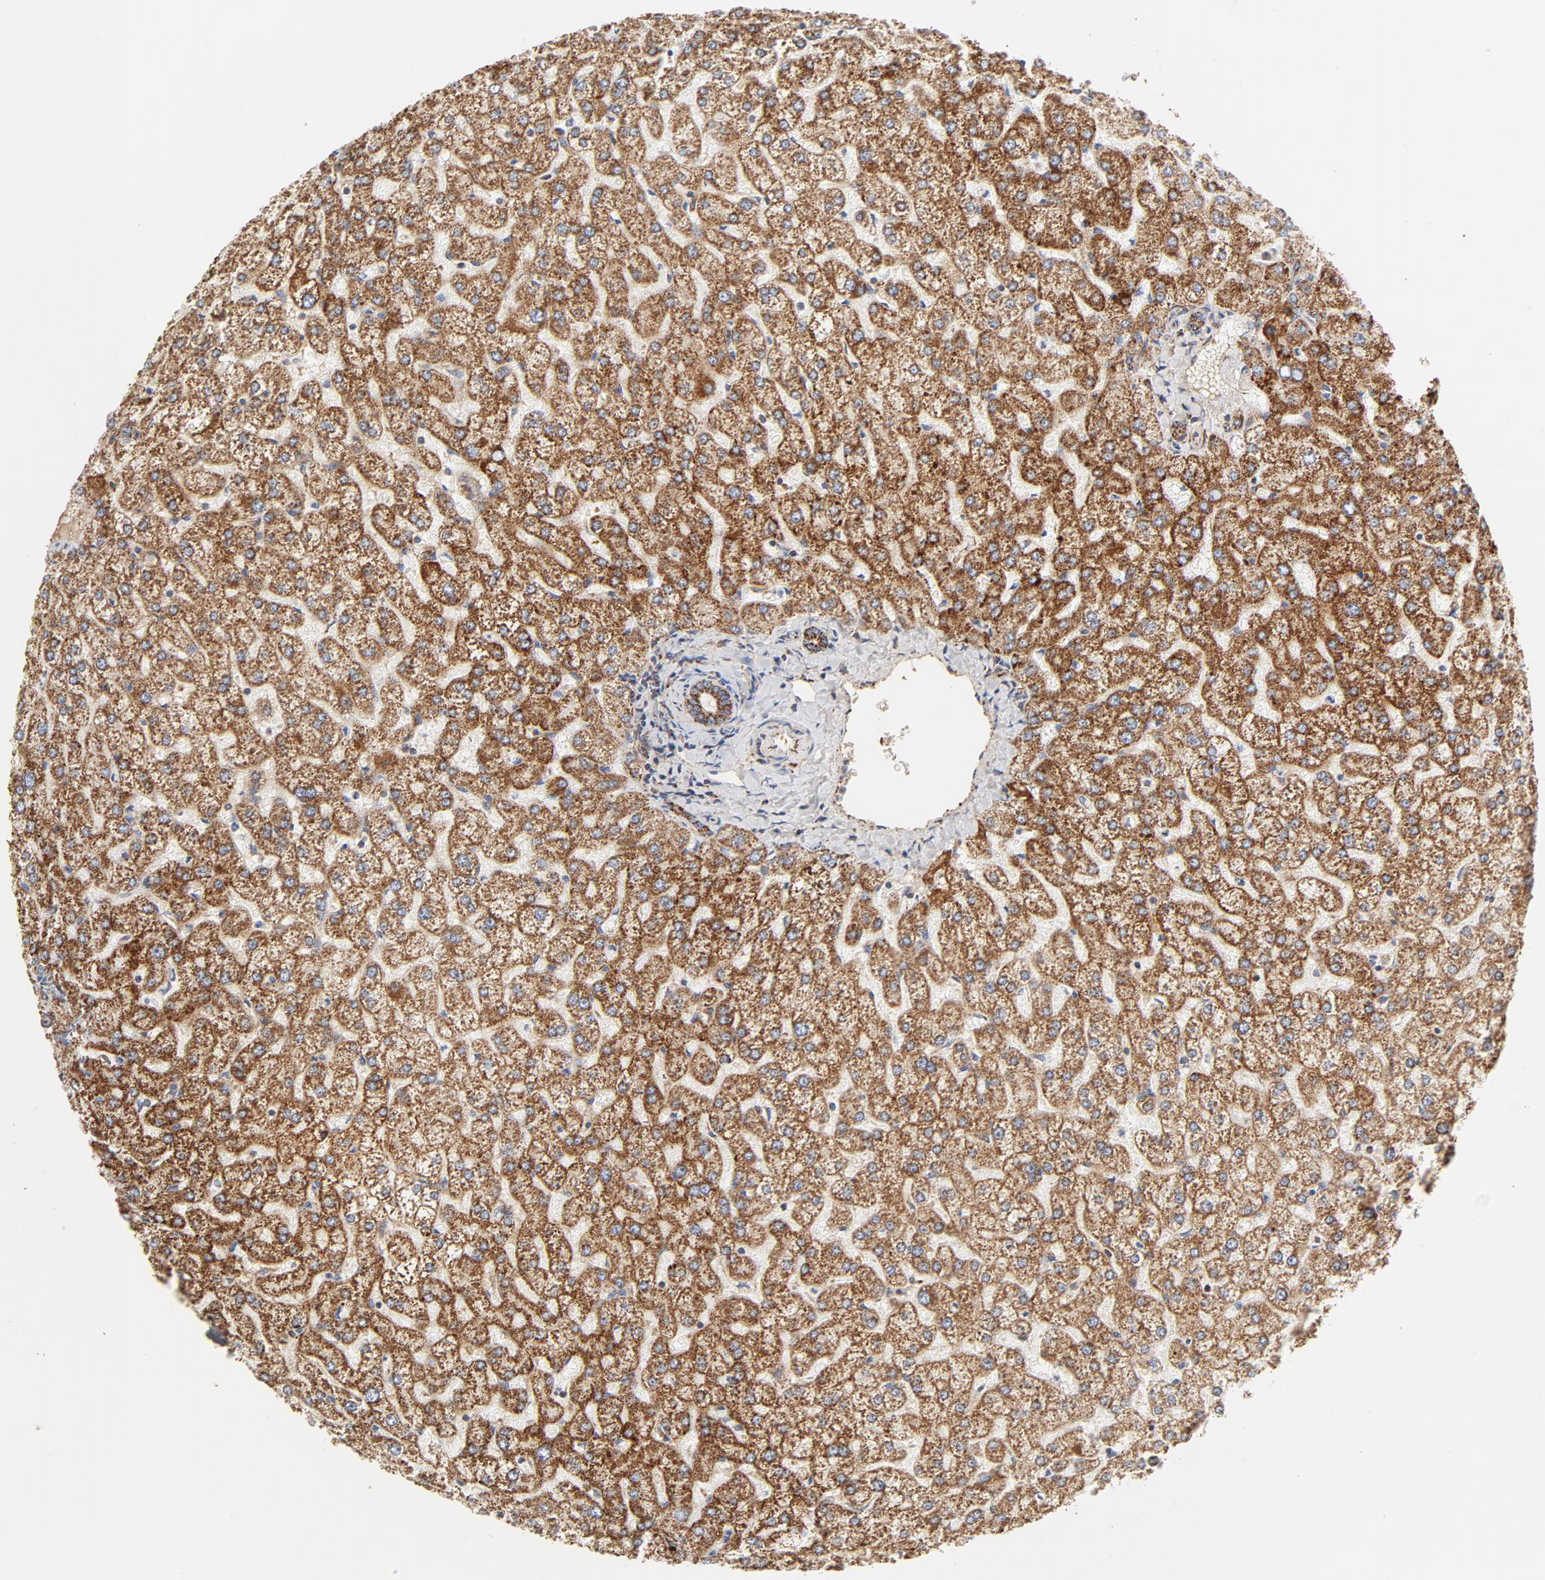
{"staining": {"intensity": "strong", "quantity": ">75%", "location": "cytoplasmic/membranous"}, "tissue": "liver", "cell_type": "Cholangiocytes", "image_type": "normal", "snomed": [{"axis": "morphology", "description": "Normal tissue, NOS"}, {"axis": "topography", "description": "Liver"}], "caption": "Cholangiocytes reveal strong cytoplasmic/membranous expression in about >75% of cells in benign liver.", "gene": "PCNX4", "patient": {"sex": "female", "age": 32}}